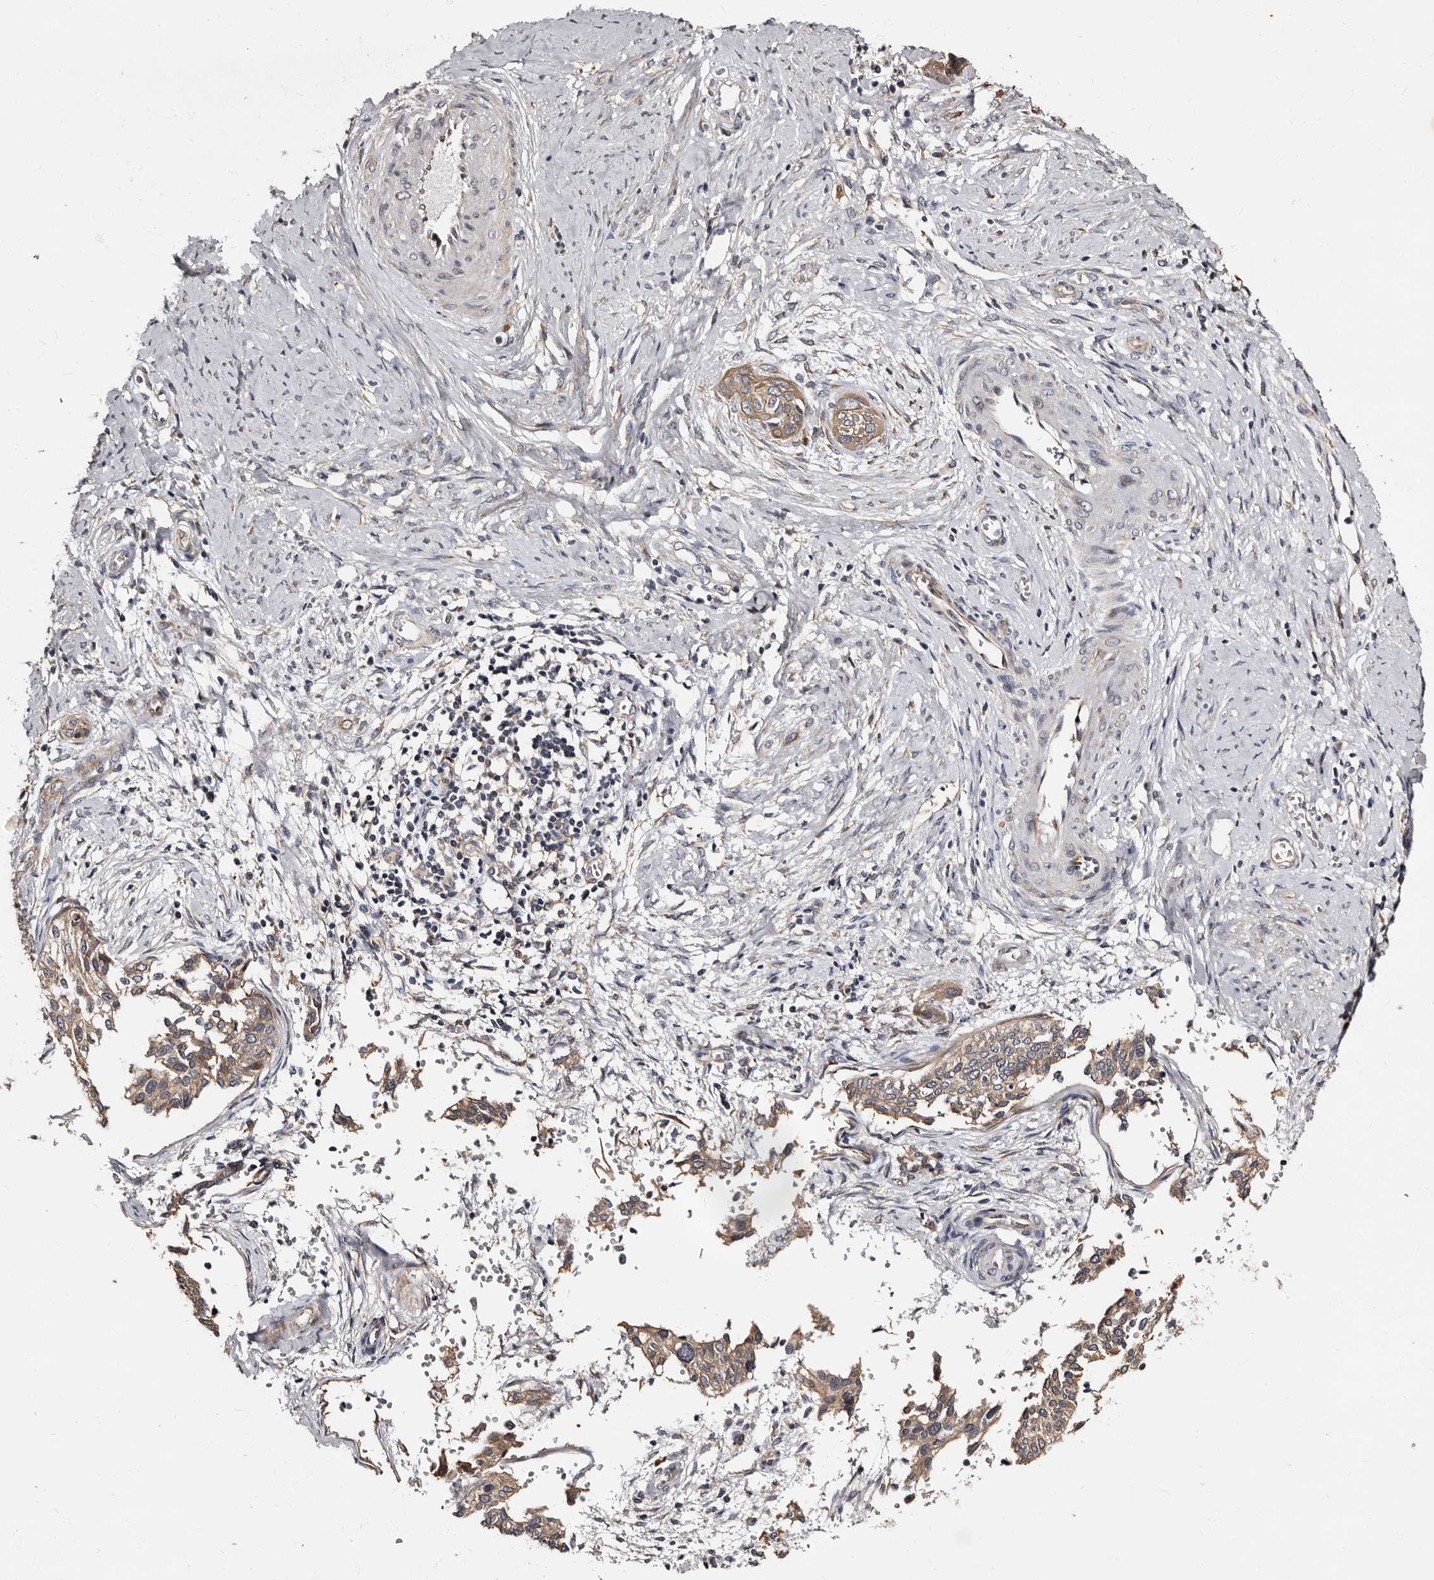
{"staining": {"intensity": "weak", "quantity": "25%-75%", "location": "cytoplasmic/membranous"}, "tissue": "cervical cancer", "cell_type": "Tumor cells", "image_type": "cancer", "snomed": [{"axis": "morphology", "description": "Squamous cell carcinoma, NOS"}, {"axis": "topography", "description": "Cervix"}], "caption": "Immunohistochemical staining of human cervical cancer shows weak cytoplasmic/membranous protein expression in approximately 25%-75% of tumor cells.", "gene": "TBC1D22B", "patient": {"sex": "female", "age": 37}}